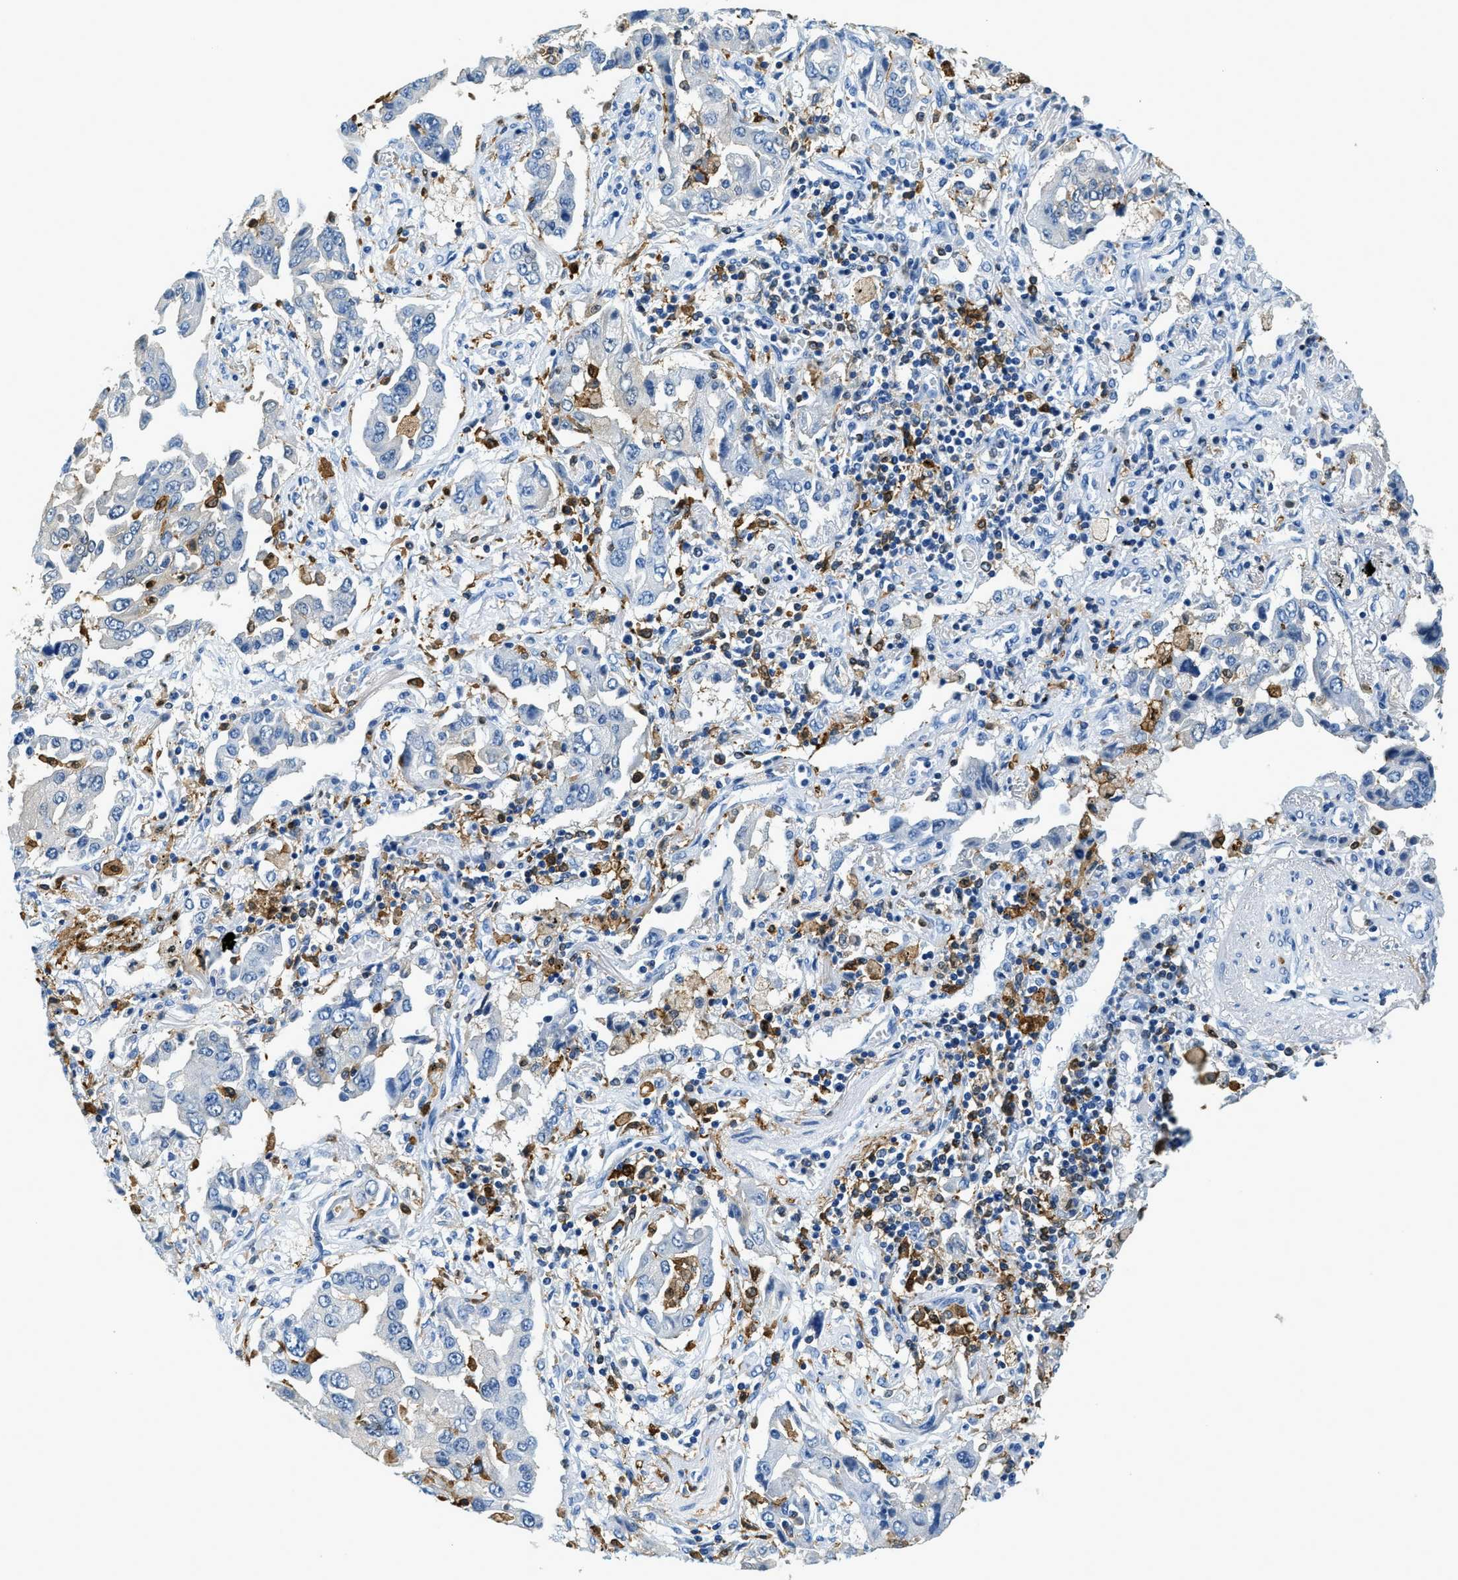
{"staining": {"intensity": "negative", "quantity": "none", "location": "none"}, "tissue": "lung cancer", "cell_type": "Tumor cells", "image_type": "cancer", "snomed": [{"axis": "morphology", "description": "Adenocarcinoma, NOS"}, {"axis": "topography", "description": "Lung"}], "caption": "DAB immunohistochemical staining of lung adenocarcinoma shows no significant staining in tumor cells.", "gene": "CAPG", "patient": {"sex": "female", "age": 65}}